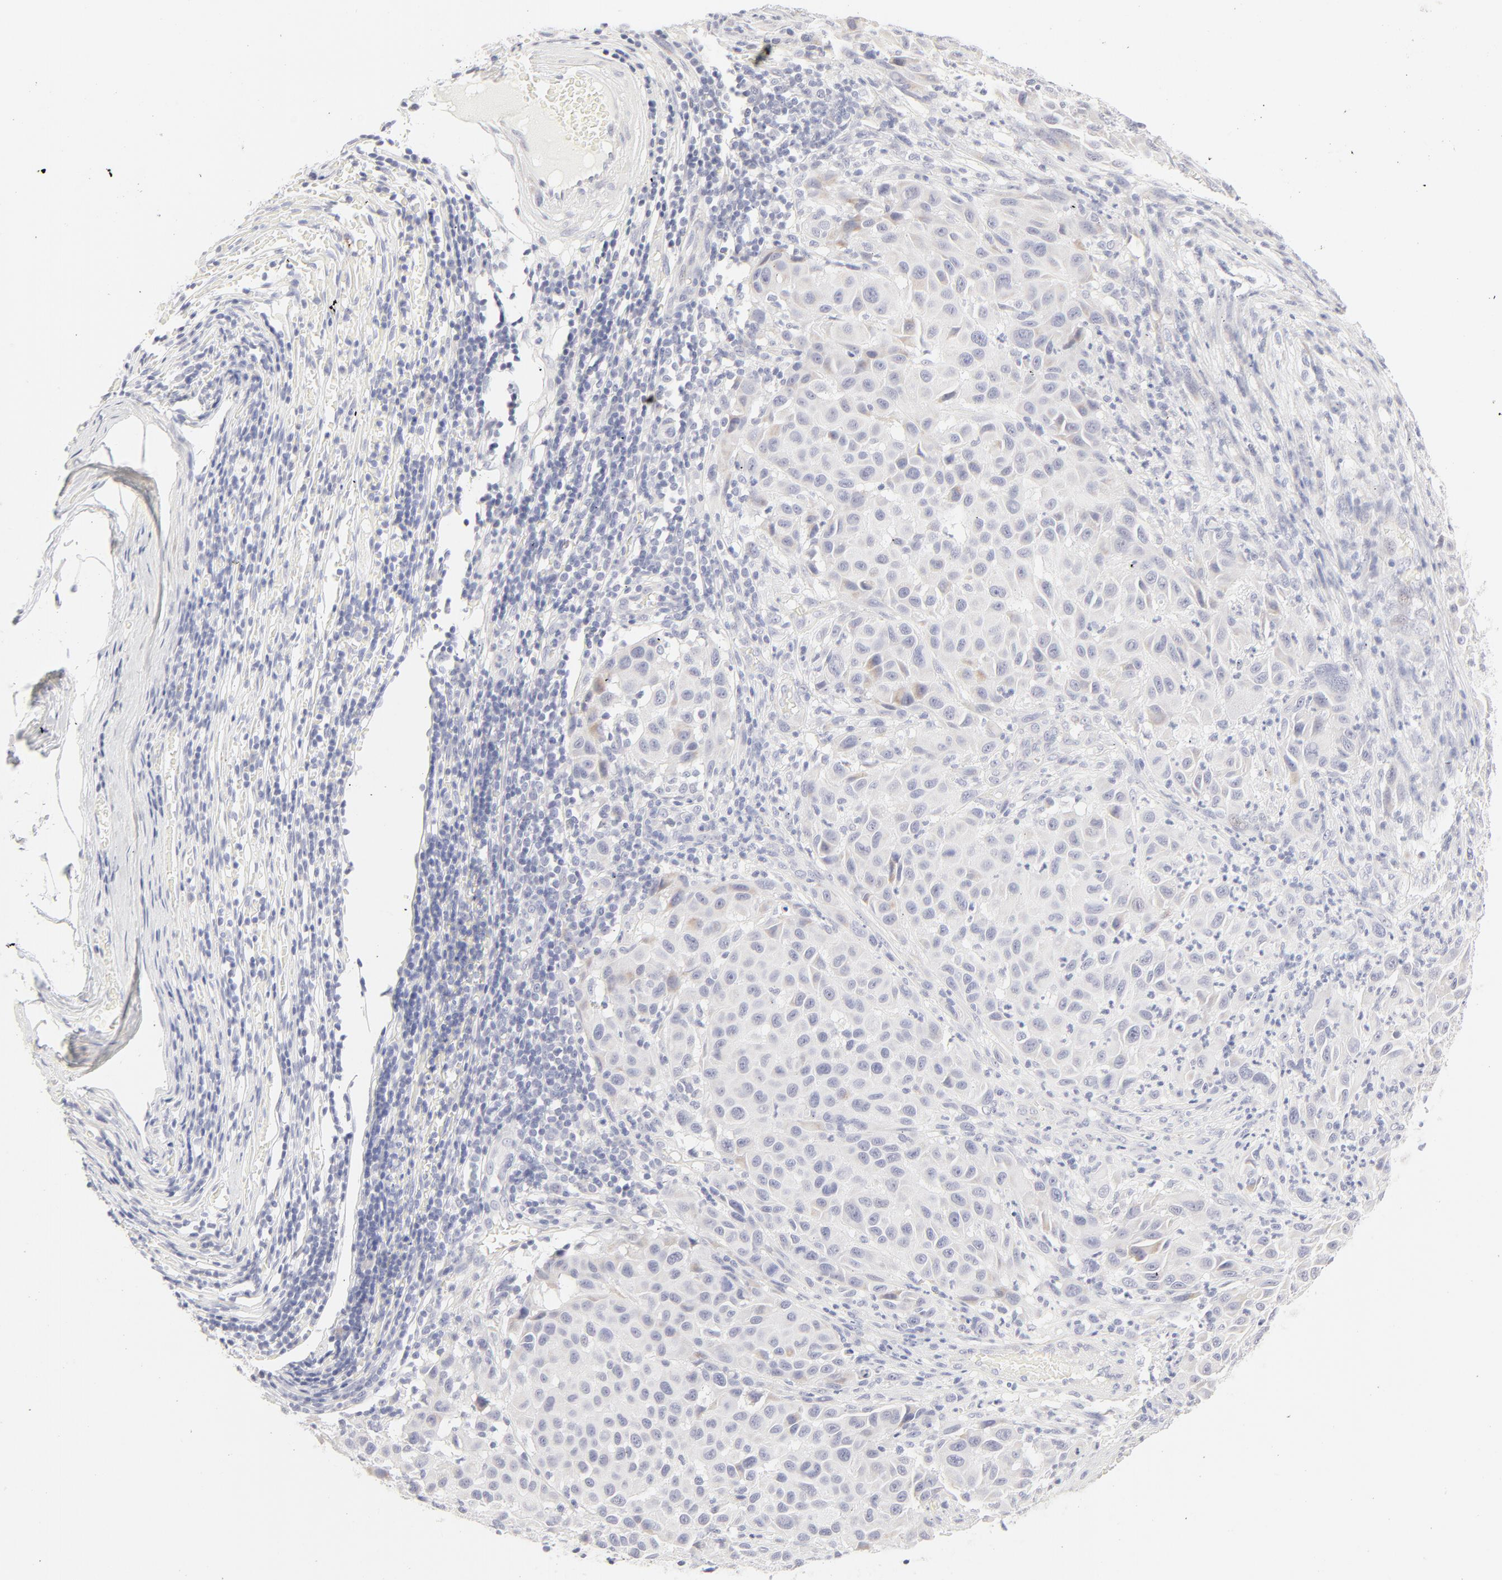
{"staining": {"intensity": "negative", "quantity": "none", "location": "none"}, "tissue": "melanoma", "cell_type": "Tumor cells", "image_type": "cancer", "snomed": [{"axis": "morphology", "description": "Malignant melanoma, Metastatic site"}, {"axis": "topography", "description": "Lymph node"}], "caption": "Melanoma was stained to show a protein in brown. There is no significant staining in tumor cells.", "gene": "NPNT", "patient": {"sex": "male", "age": 61}}